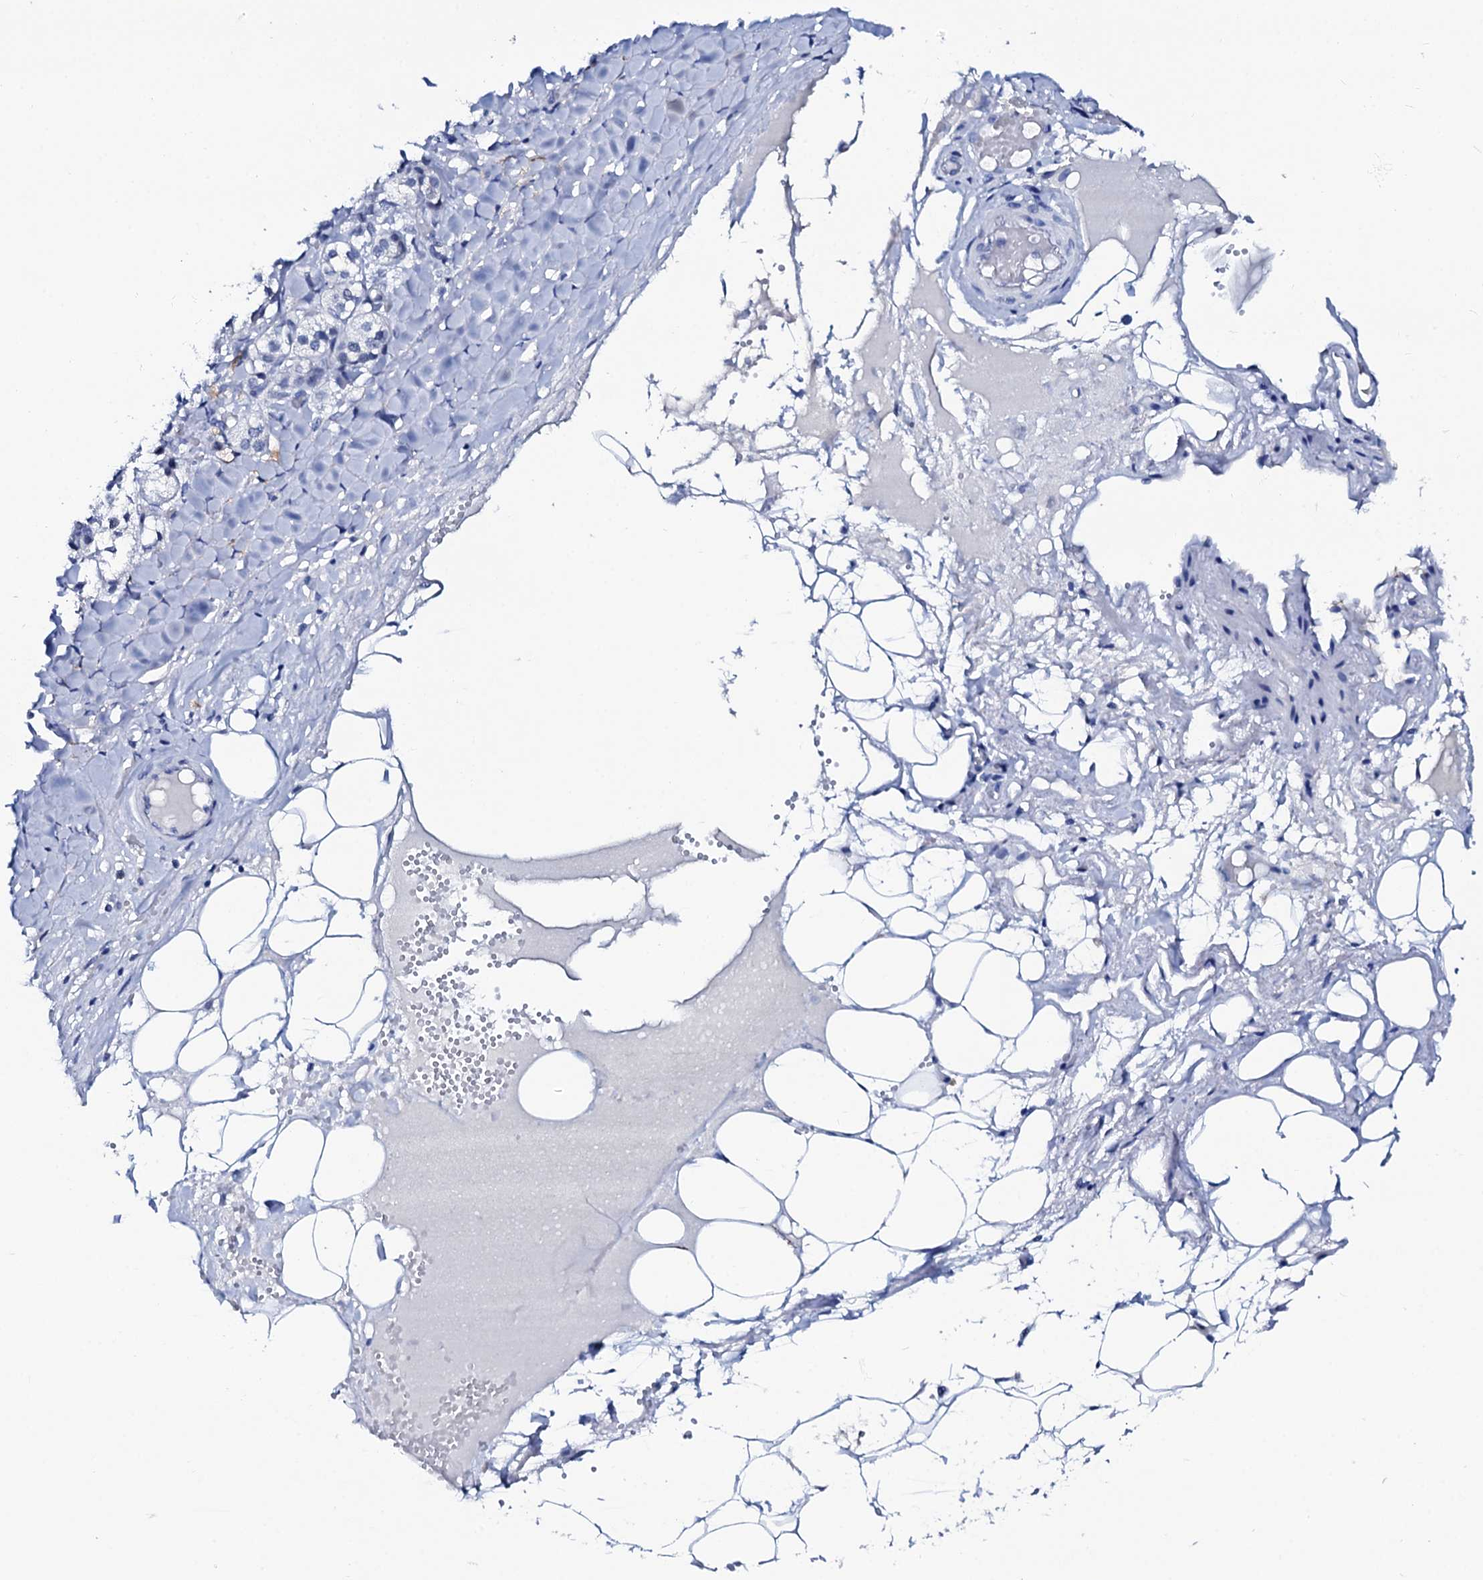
{"staining": {"intensity": "weak", "quantity": "<25%", "location": "cytoplasmic/membranous"}, "tissue": "adrenal gland", "cell_type": "Glandular cells", "image_type": "normal", "snomed": [{"axis": "morphology", "description": "Normal tissue, NOS"}, {"axis": "topography", "description": "Adrenal gland"}], "caption": "DAB immunohistochemical staining of unremarkable adrenal gland displays no significant positivity in glandular cells.", "gene": "SPATA19", "patient": {"sex": "female", "age": 61}}